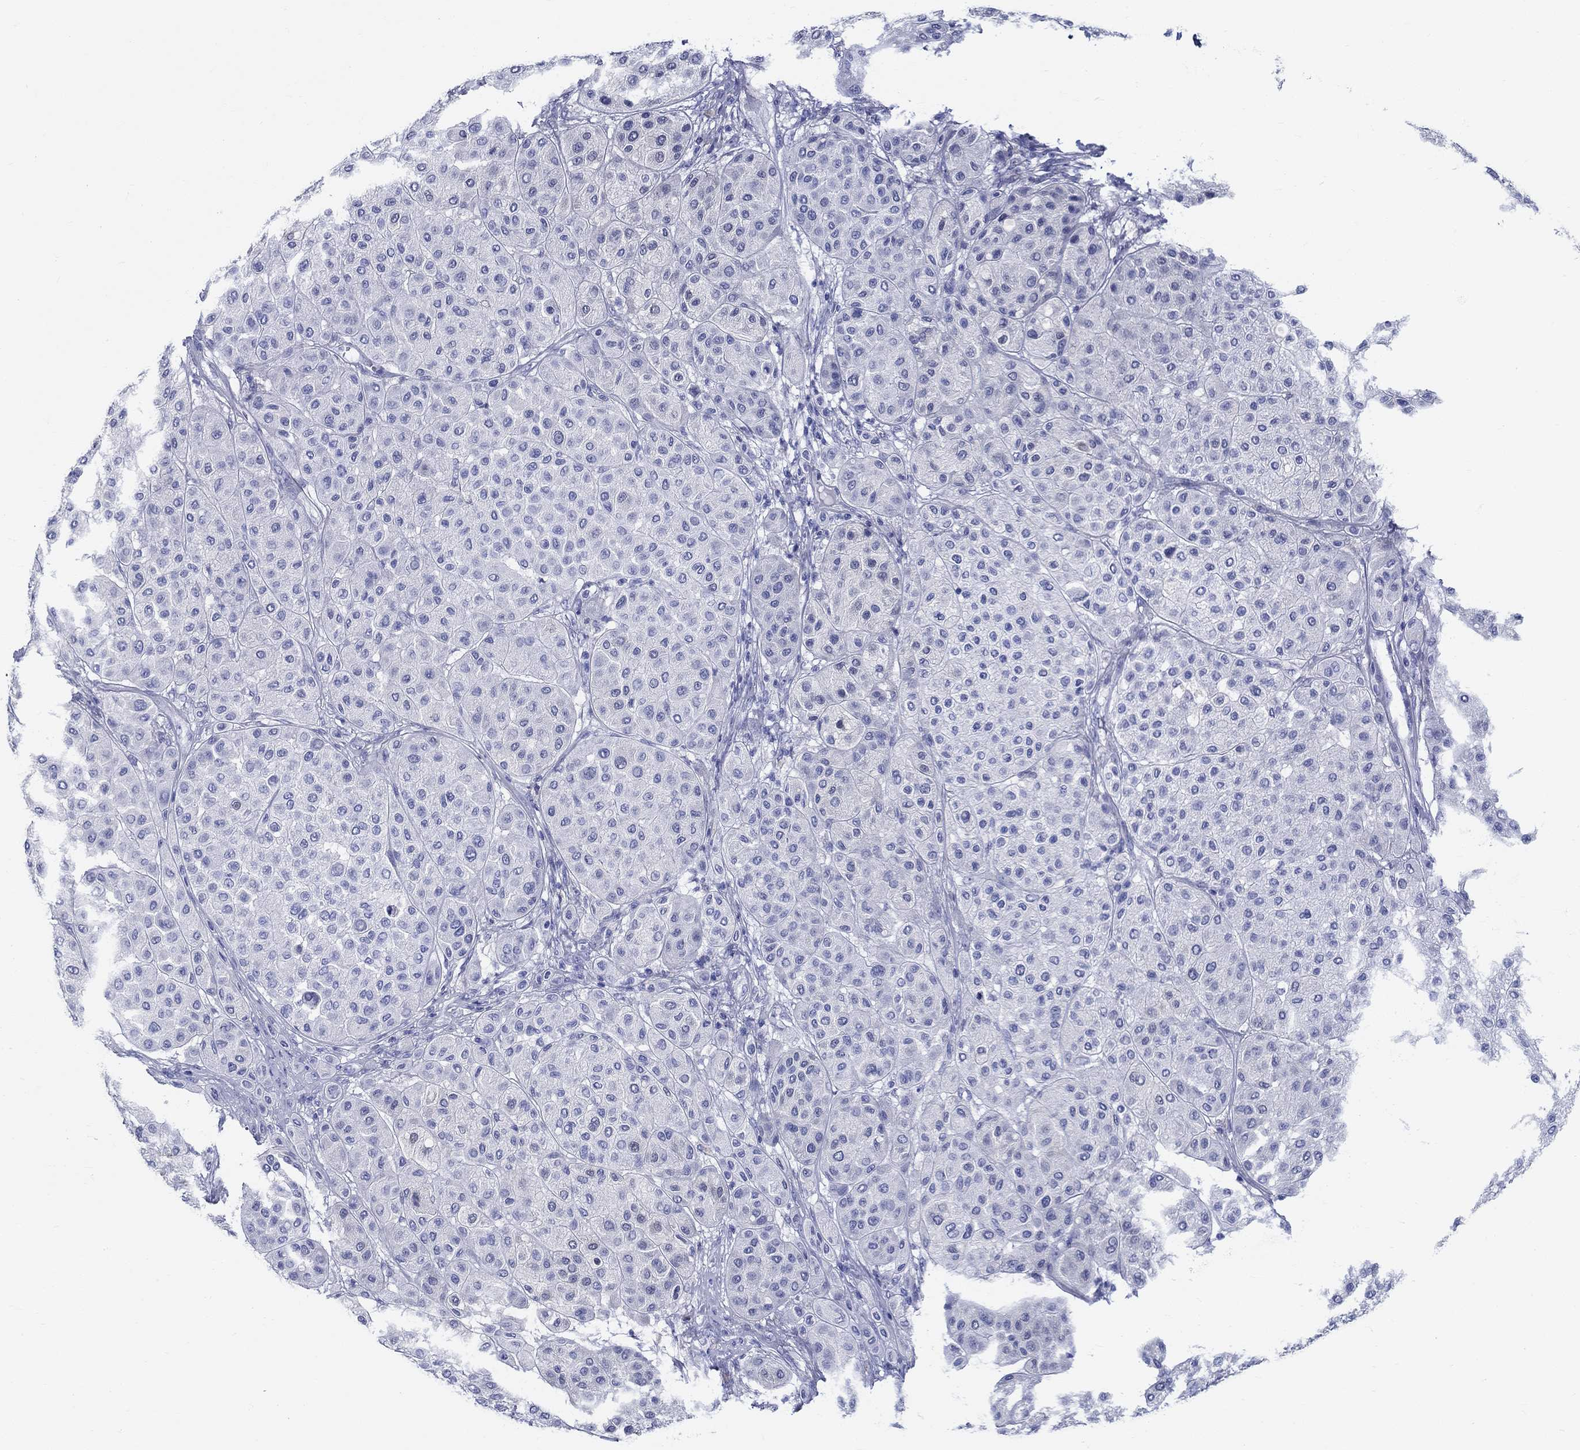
{"staining": {"intensity": "negative", "quantity": "none", "location": "none"}, "tissue": "melanoma", "cell_type": "Tumor cells", "image_type": "cancer", "snomed": [{"axis": "morphology", "description": "Malignant melanoma, Metastatic site"}, {"axis": "topography", "description": "Smooth muscle"}], "caption": "Immunohistochemistry (IHC) image of neoplastic tissue: human melanoma stained with DAB (3,3'-diaminobenzidine) exhibits no significant protein expression in tumor cells.", "gene": "CRYGS", "patient": {"sex": "male", "age": 41}}